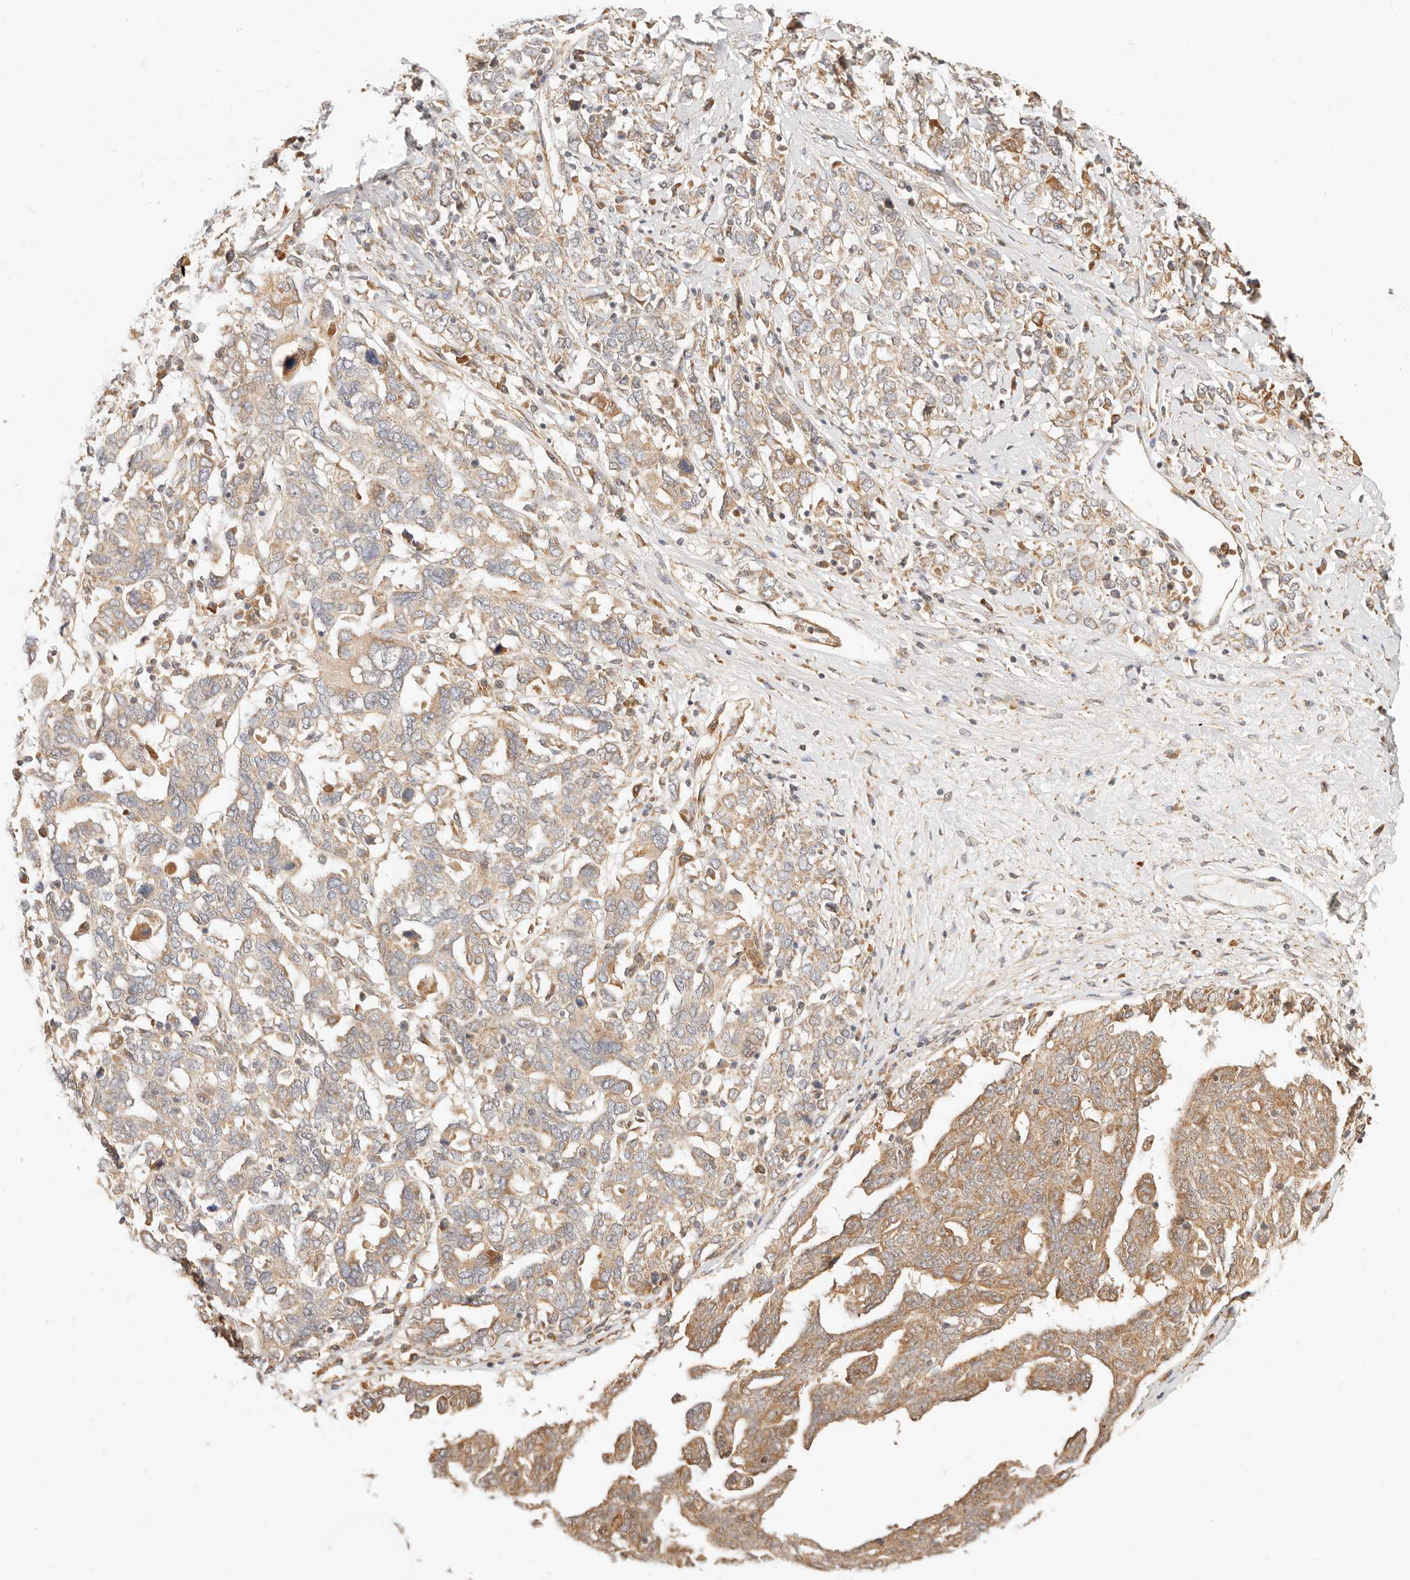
{"staining": {"intensity": "moderate", "quantity": ">75%", "location": "cytoplasmic/membranous"}, "tissue": "ovarian cancer", "cell_type": "Tumor cells", "image_type": "cancer", "snomed": [{"axis": "morphology", "description": "Carcinoma, endometroid"}, {"axis": "topography", "description": "Ovary"}], "caption": "Approximately >75% of tumor cells in ovarian endometroid carcinoma show moderate cytoplasmic/membranous protein staining as visualized by brown immunohistochemical staining.", "gene": "UBXN10", "patient": {"sex": "female", "age": 62}}